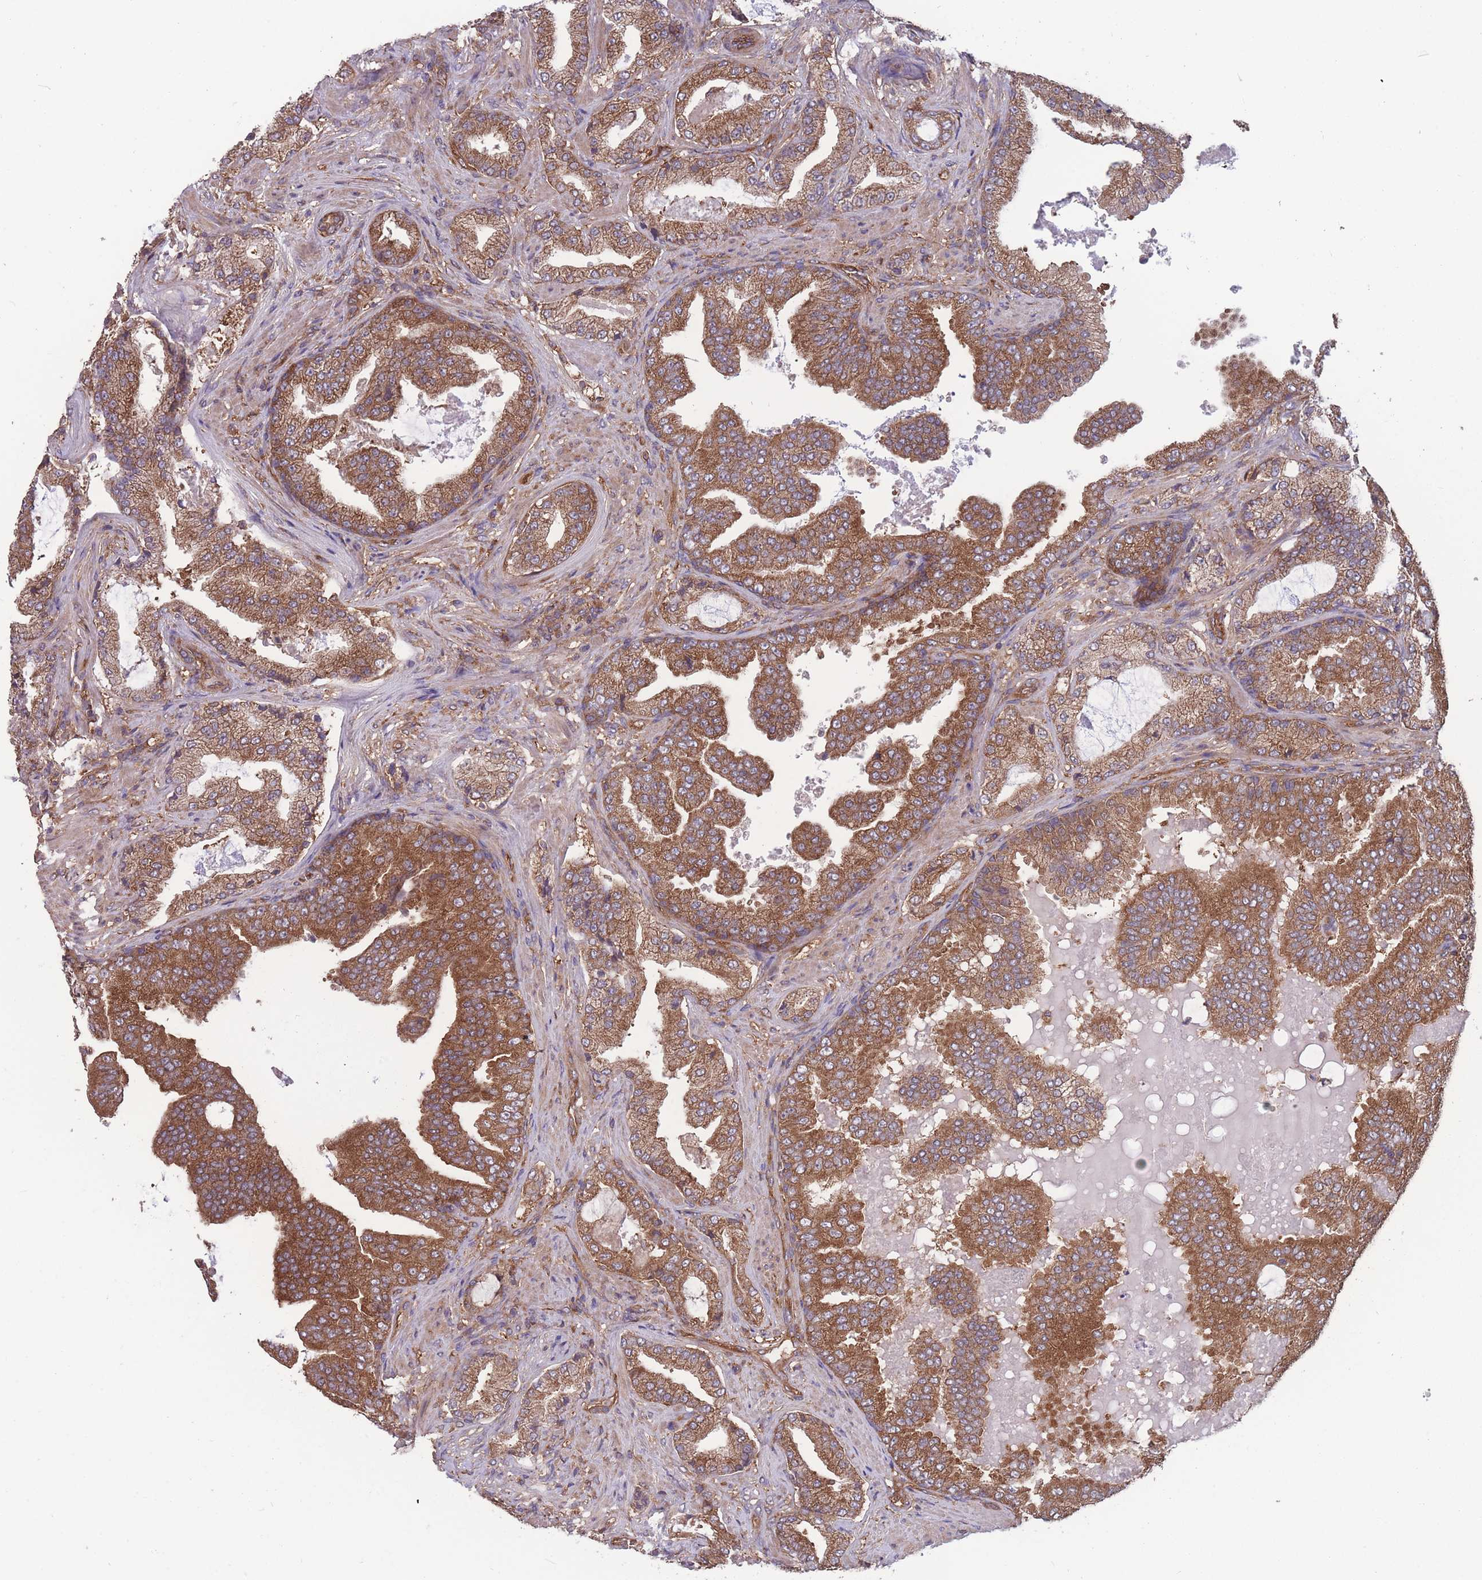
{"staining": {"intensity": "moderate", "quantity": ">75%", "location": "cytoplasmic/membranous"}, "tissue": "prostate cancer", "cell_type": "Tumor cells", "image_type": "cancer", "snomed": [{"axis": "morphology", "description": "Adenocarcinoma, High grade"}, {"axis": "topography", "description": "Prostate"}], "caption": "Prostate cancer stained with a protein marker shows moderate staining in tumor cells.", "gene": "ZPR1", "patient": {"sex": "male", "age": 68}}